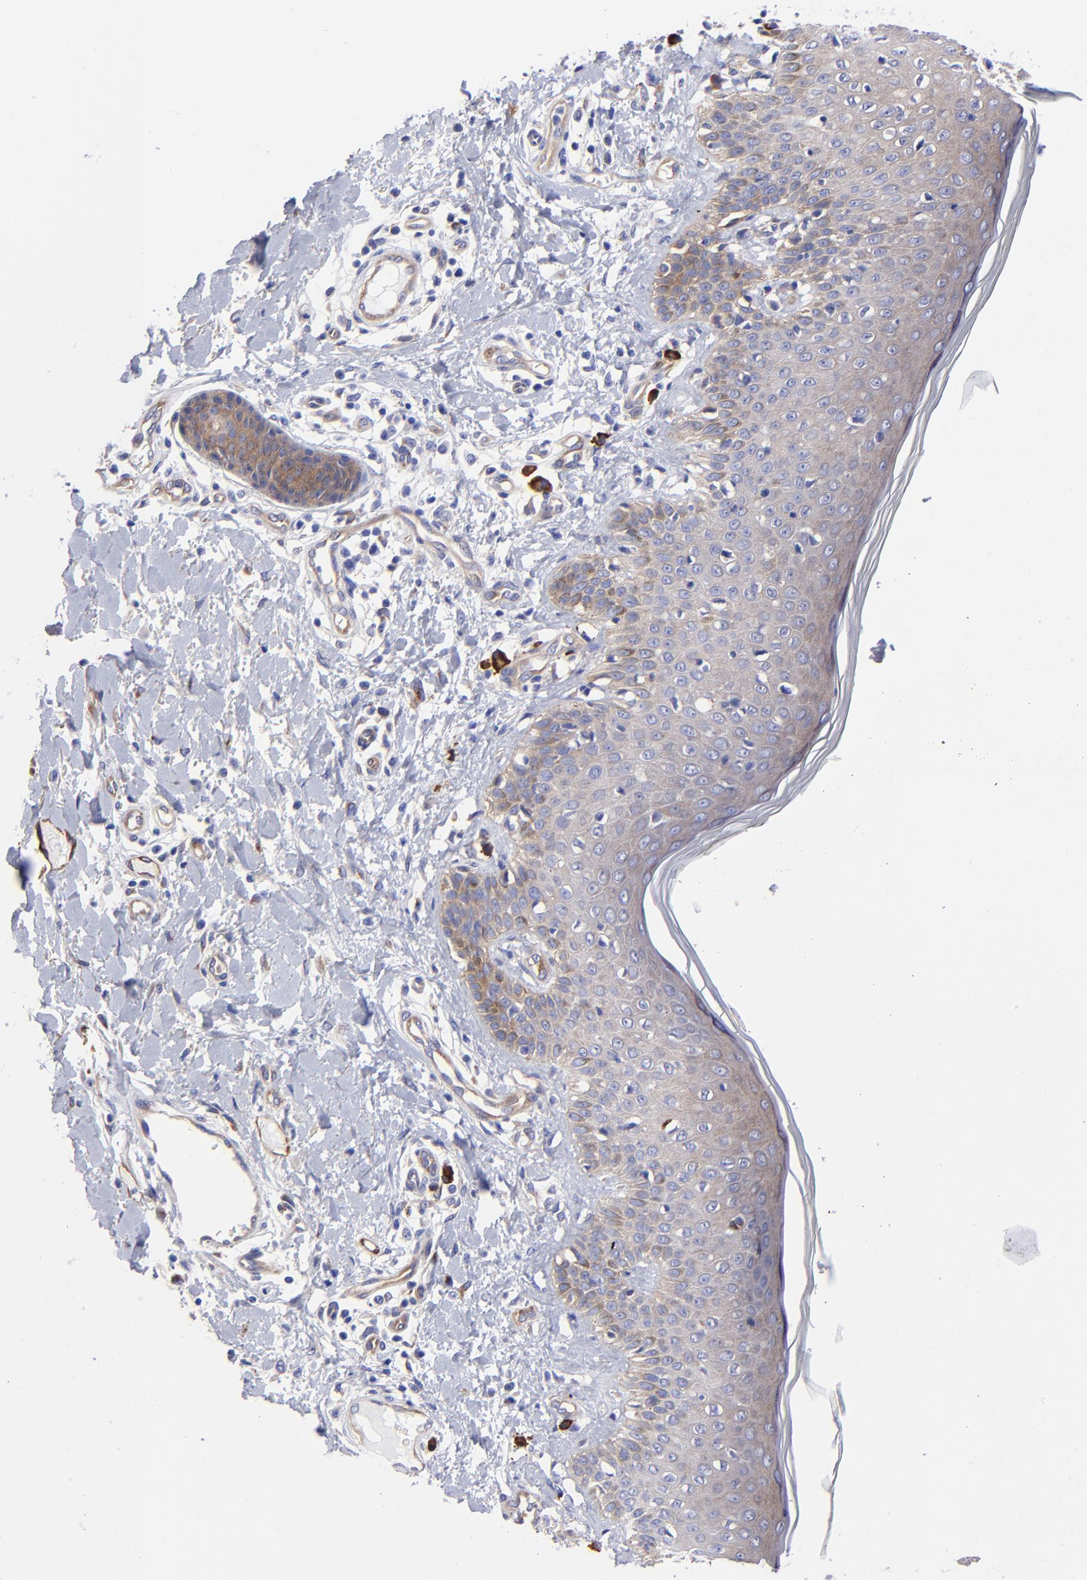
{"staining": {"intensity": "weak", "quantity": "25%-75%", "location": "cytoplasmic/membranous"}, "tissue": "skin cancer", "cell_type": "Tumor cells", "image_type": "cancer", "snomed": [{"axis": "morphology", "description": "Squamous cell carcinoma, NOS"}, {"axis": "topography", "description": "Skin"}], "caption": "Immunohistochemical staining of human skin squamous cell carcinoma exhibits low levels of weak cytoplasmic/membranous expression in approximately 25%-75% of tumor cells.", "gene": "PPFIBP1", "patient": {"sex": "female", "age": 59}}